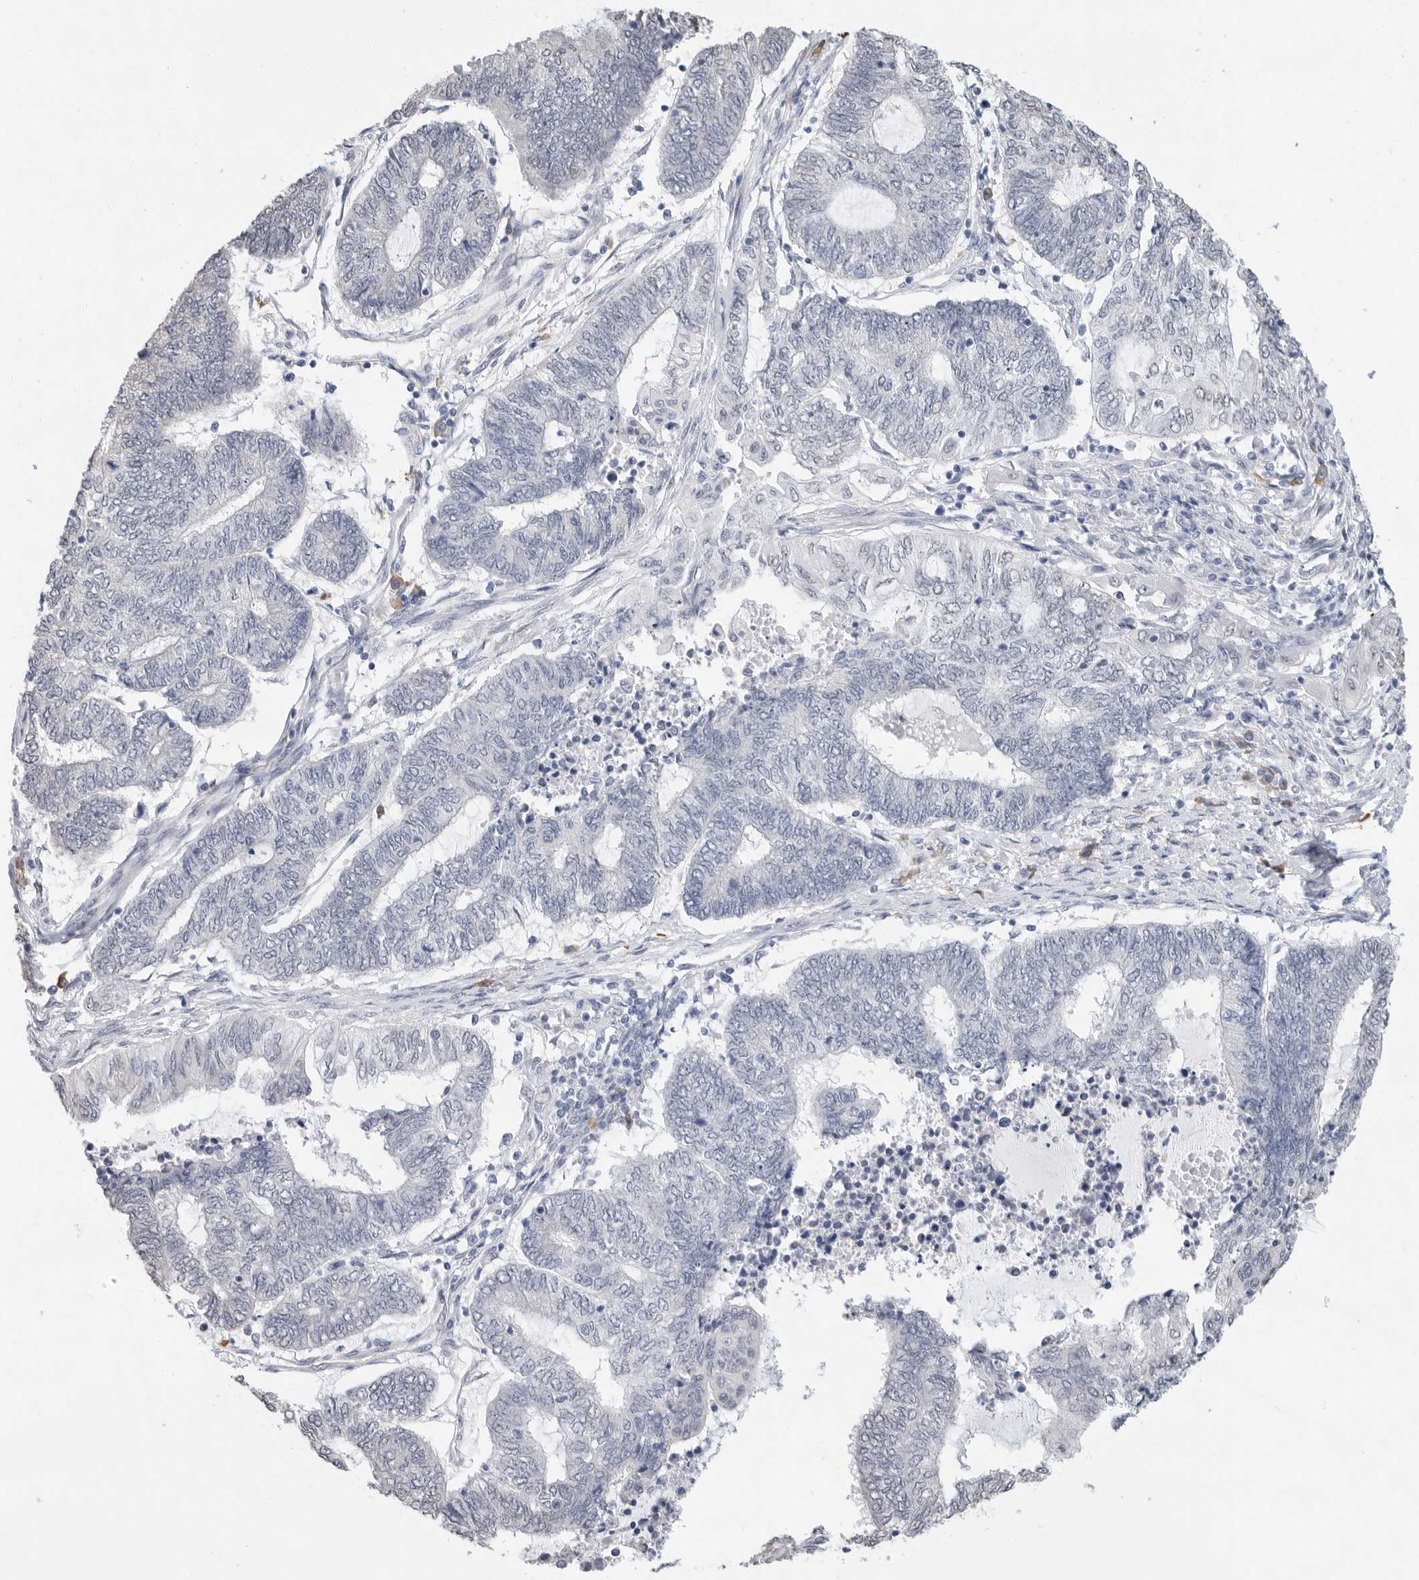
{"staining": {"intensity": "weak", "quantity": "<25%", "location": "nuclear"}, "tissue": "endometrial cancer", "cell_type": "Tumor cells", "image_type": "cancer", "snomed": [{"axis": "morphology", "description": "Adenocarcinoma, NOS"}, {"axis": "topography", "description": "Uterus"}, {"axis": "topography", "description": "Endometrium"}], "caption": "IHC photomicrograph of neoplastic tissue: adenocarcinoma (endometrial) stained with DAB (3,3'-diaminobenzidine) exhibits no significant protein expression in tumor cells.", "gene": "ARHGEF10", "patient": {"sex": "female", "age": 70}}